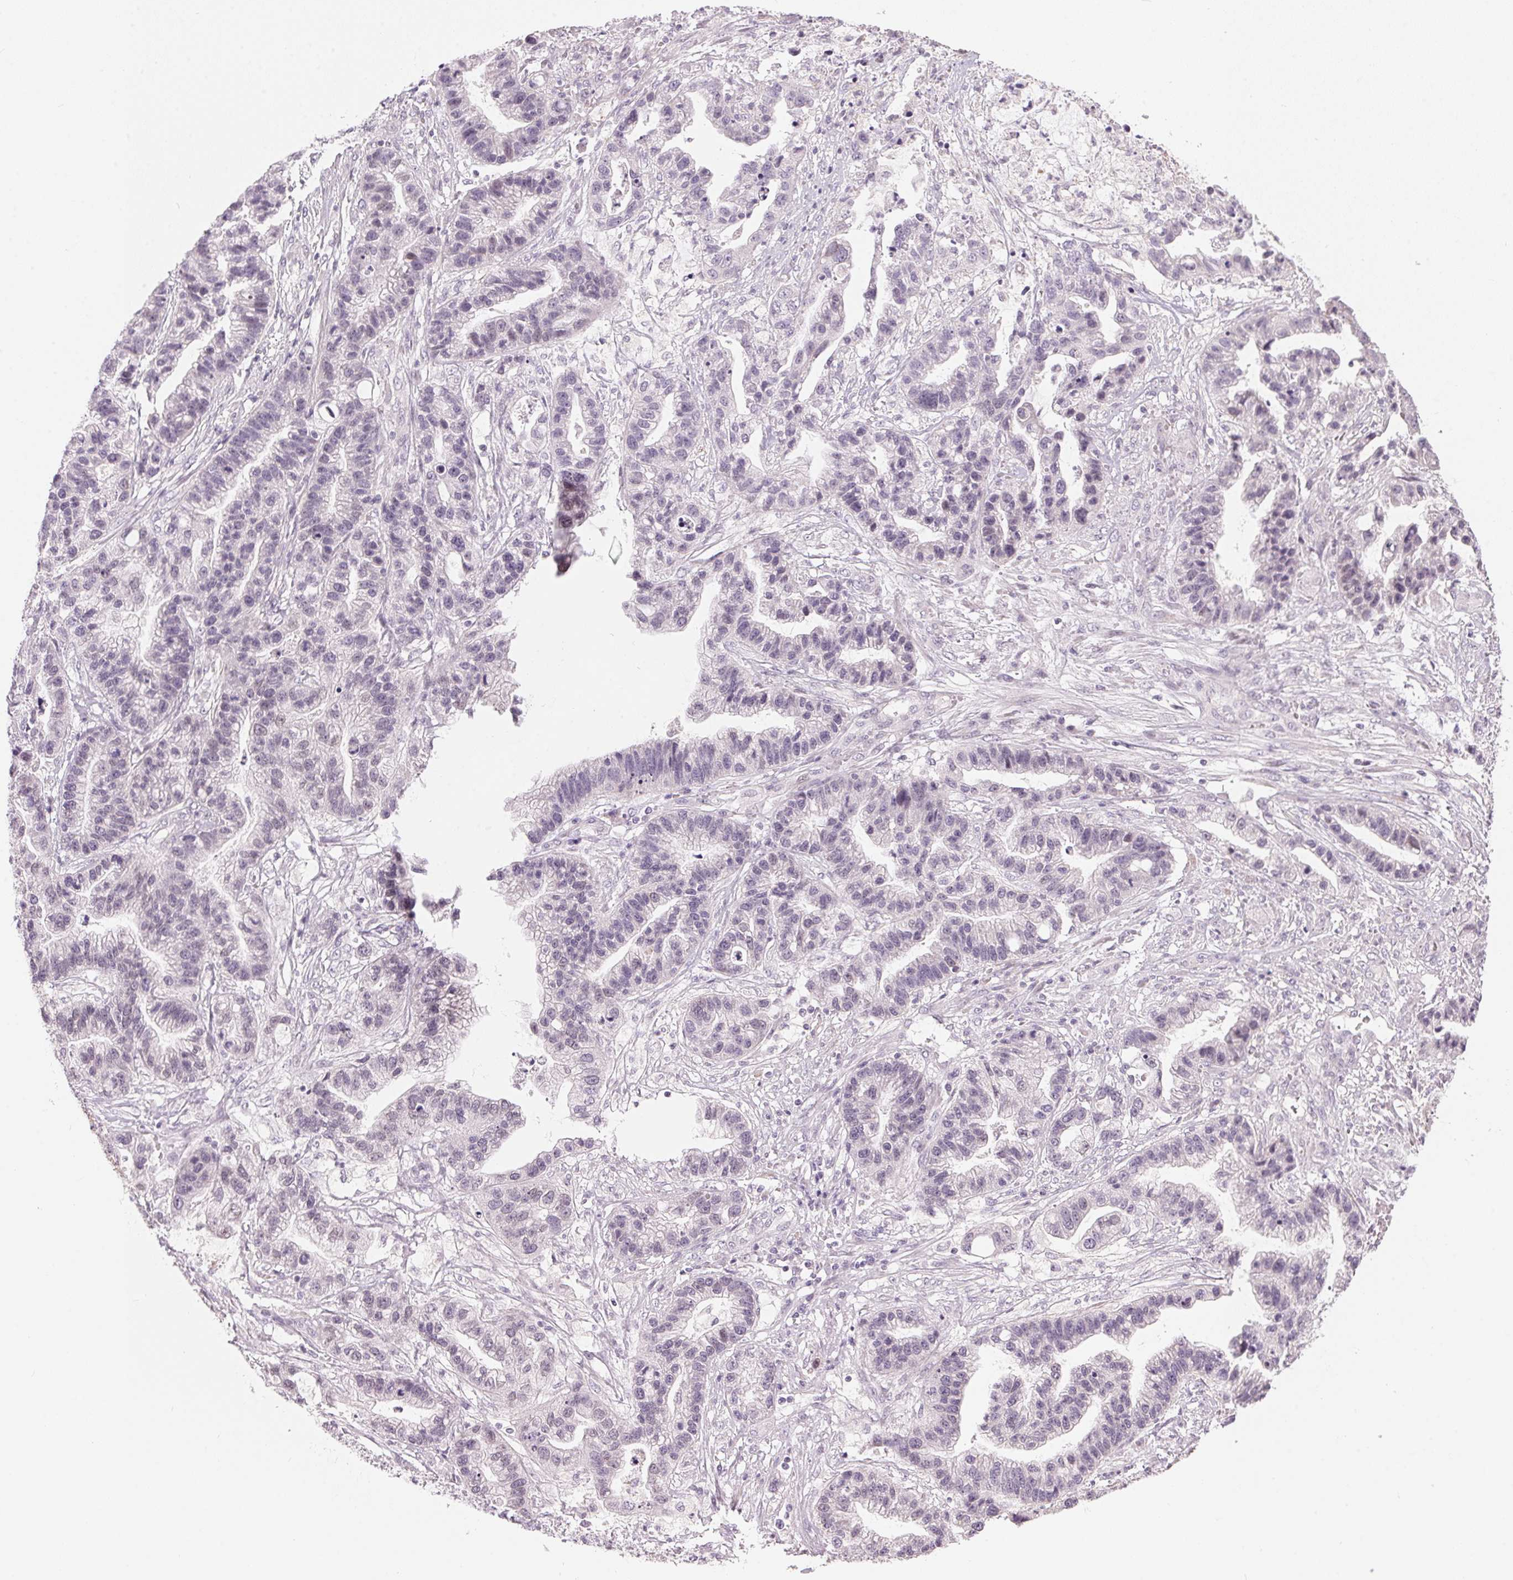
{"staining": {"intensity": "negative", "quantity": "none", "location": "none"}, "tissue": "stomach cancer", "cell_type": "Tumor cells", "image_type": "cancer", "snomed": [{"axis": "morphology", "description": "Adenocarcinoma, NOS"}, {"axis": "topography", "description": "Stomach"}], "caption": "Tumor cells show no significant protein expression in stomach adenocarcinoma.", "gene": "GDAP1L1", "patient": {"sex": "male", "age": 83}}